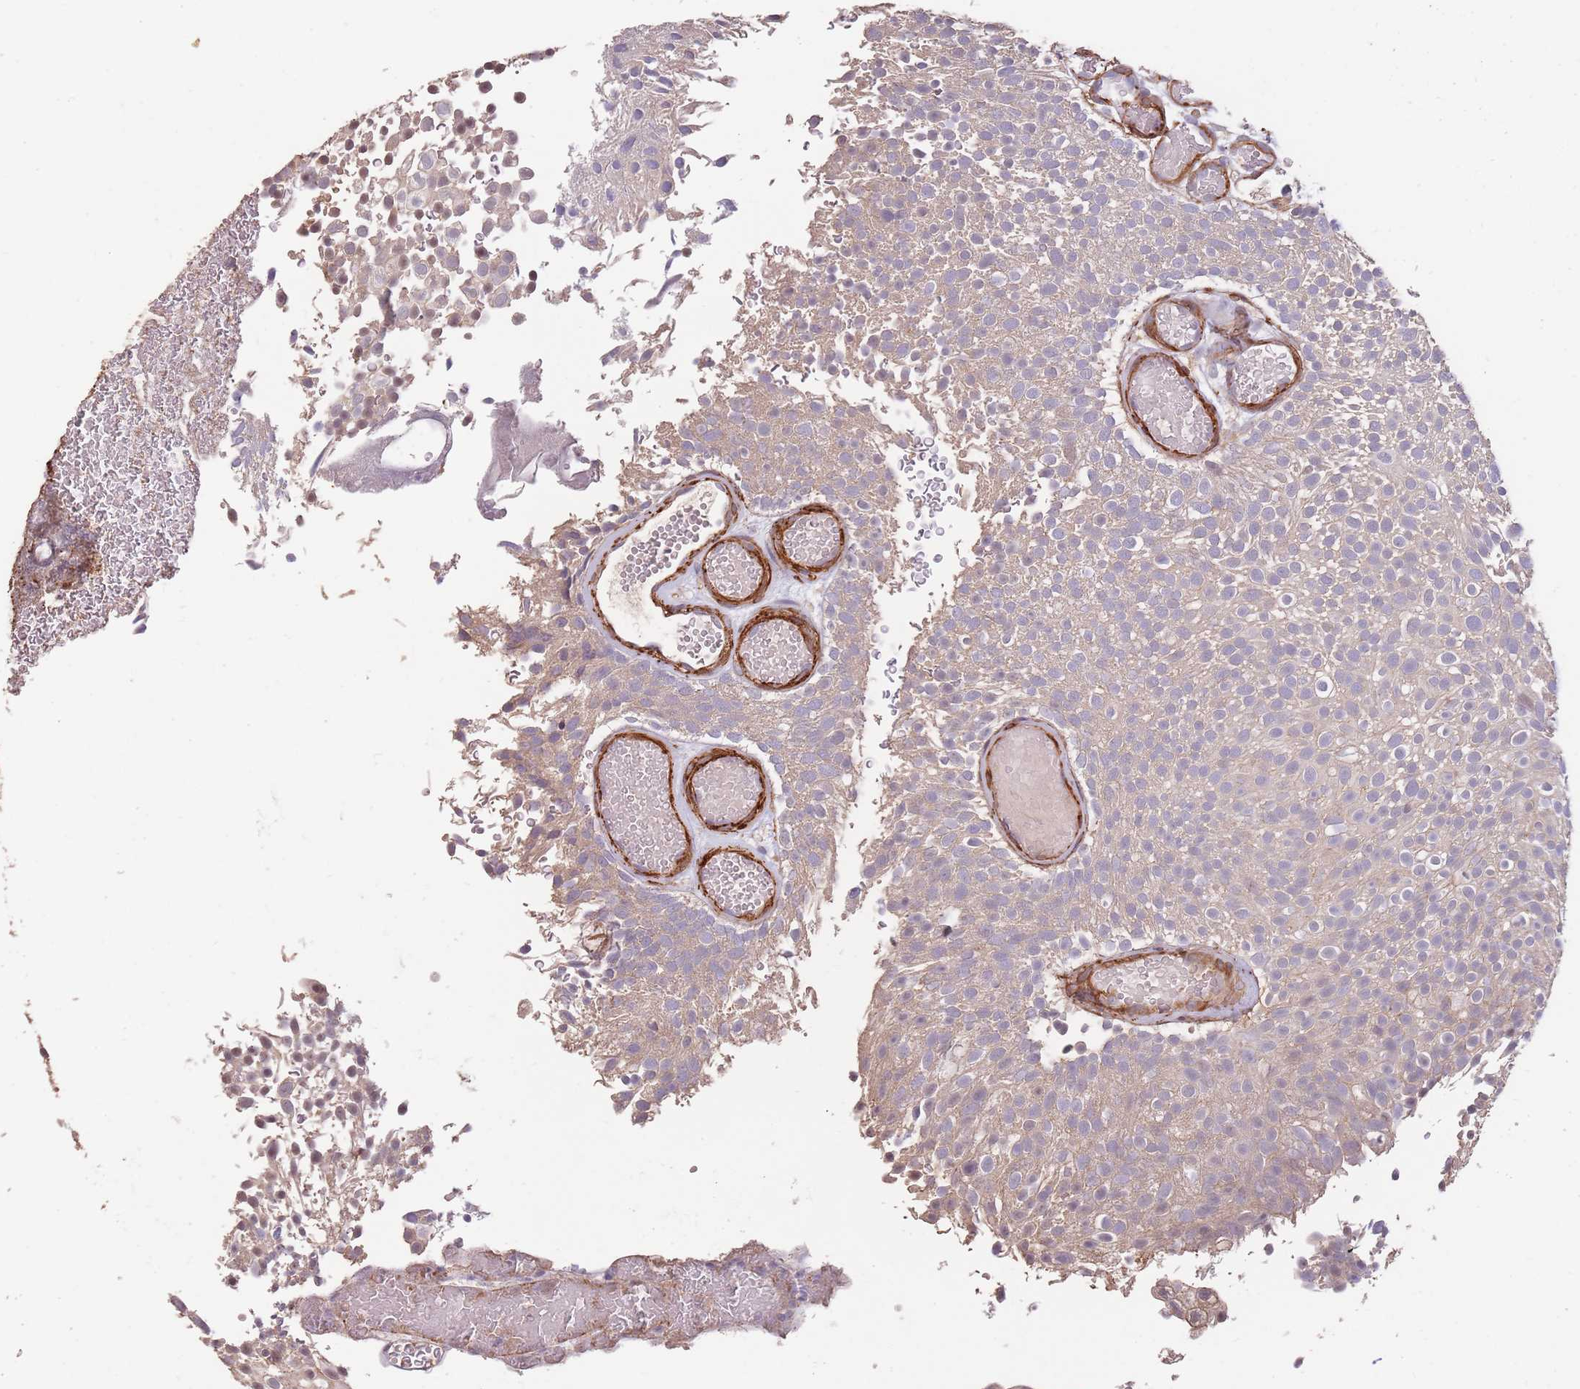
{"staining": {"intensity": "weak", "quantity": "25%-75%", "location": "cytoplasmic/membranous,nuclear"}, "tissue": "urothelial cancer", "cell_type": "Tumor cells", "image_type": "cancer", "snomed": [{"axis": "morphology", "description": "Urothelial carcinoma, Low grade"}, {"axis": "topography", "description": "Urinary bladder"}], "caption": "There is low levels of weak cytoplasmic/membranous and nuclear expression in tumor cells of urothelial carcinoma (low-grade), as demonstrated by immunohistochemical staining (brown color).", "gene": "NLRC4", "patient": {"sex": "male", "age": 78}}